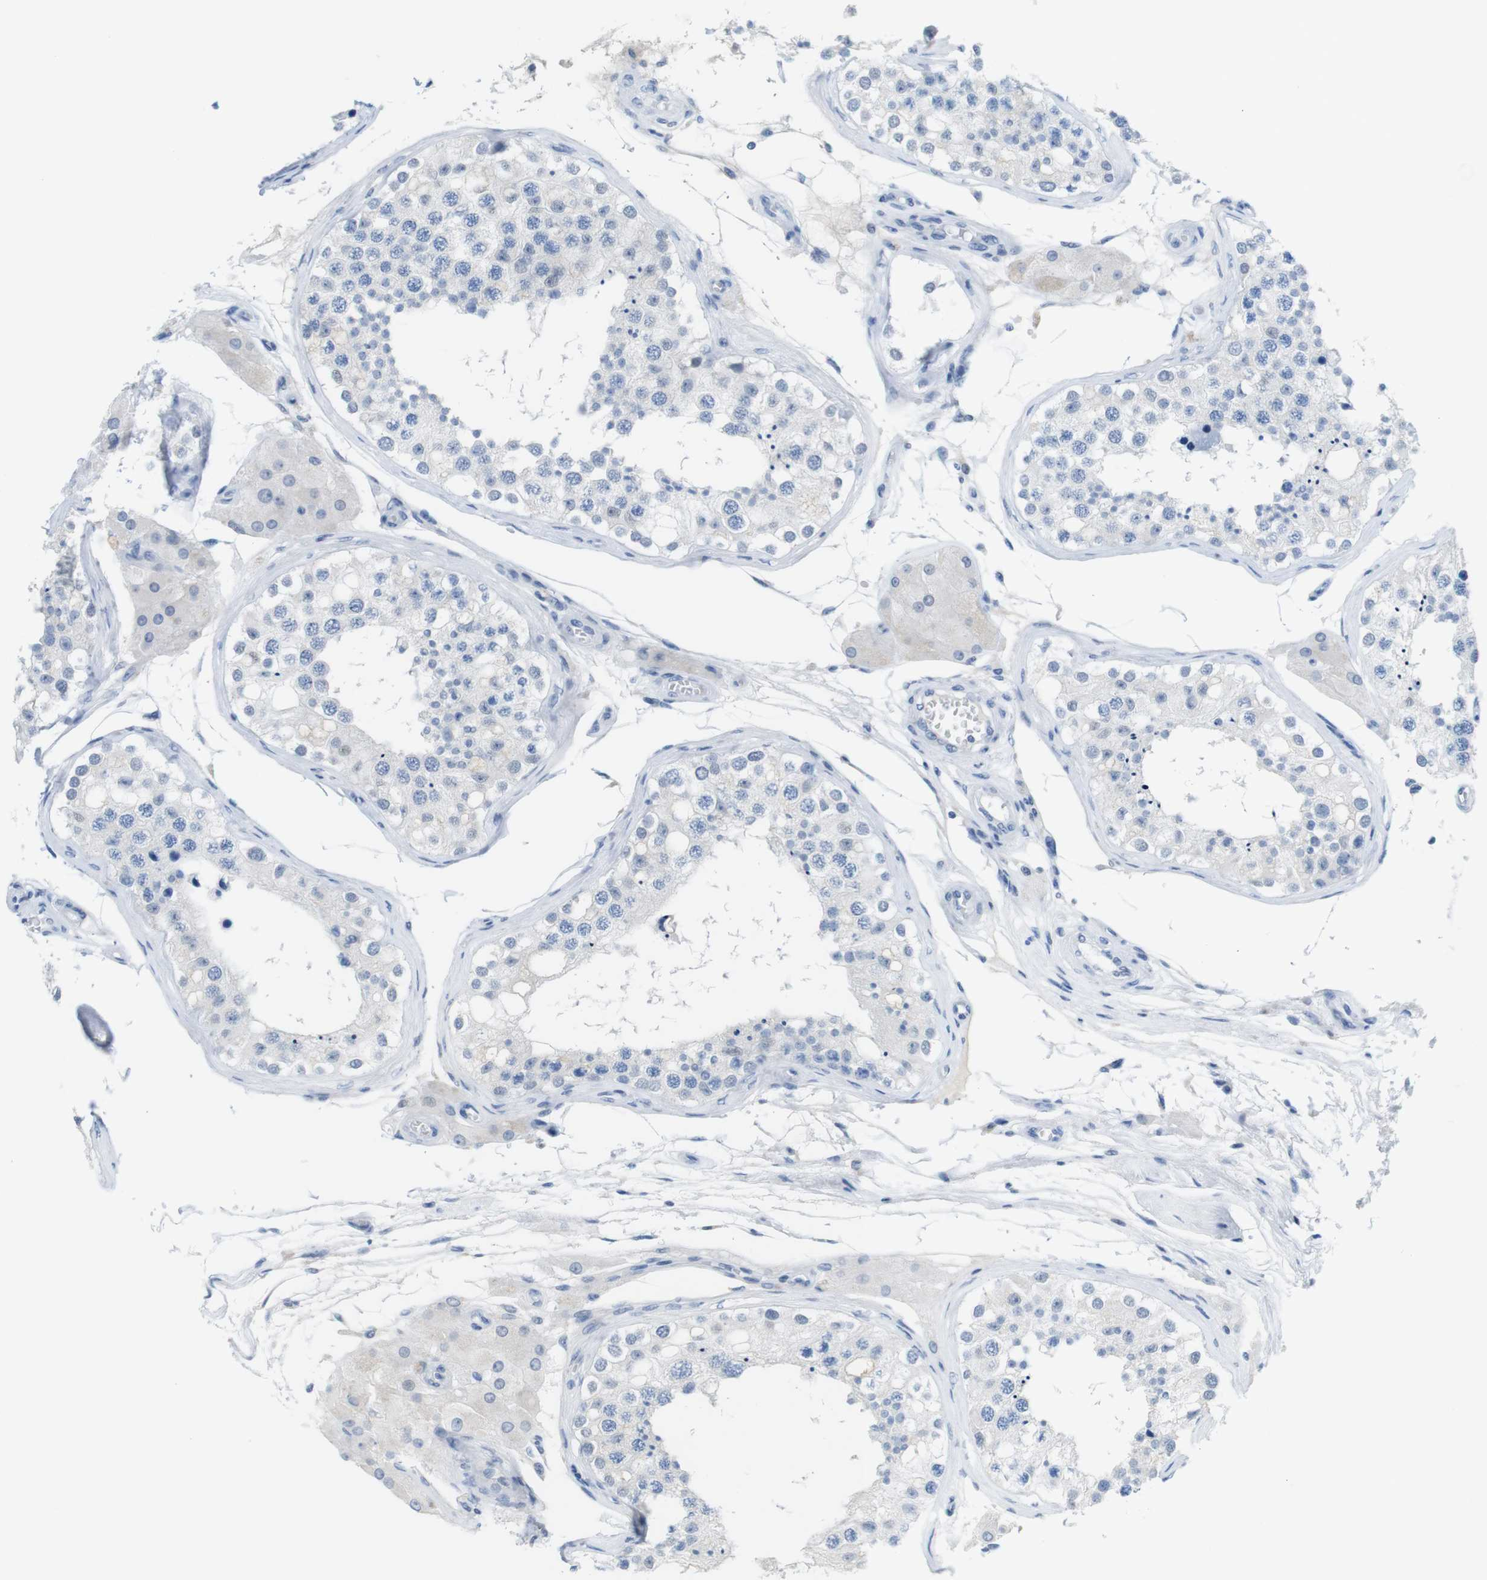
{"staining": {"intensity": "negative", "quantity": "none", "location": "none"}, "tissue": "testis", "cell_type": "Cells in seminiferous ducts", "image_type": "normal", "snomed": [{"axis": "morphology", "description": "Normal tissue, NOS"}, {"axis": "topography", "description": "Testis"}], "caption": "This is a image of immunohistochemistry (IHC) staining of normal testis, which shows no positivity in cells in seminiferous ducts.", "gene": "OPN1SW", "patient": {"sex": "male", "age": 68}}